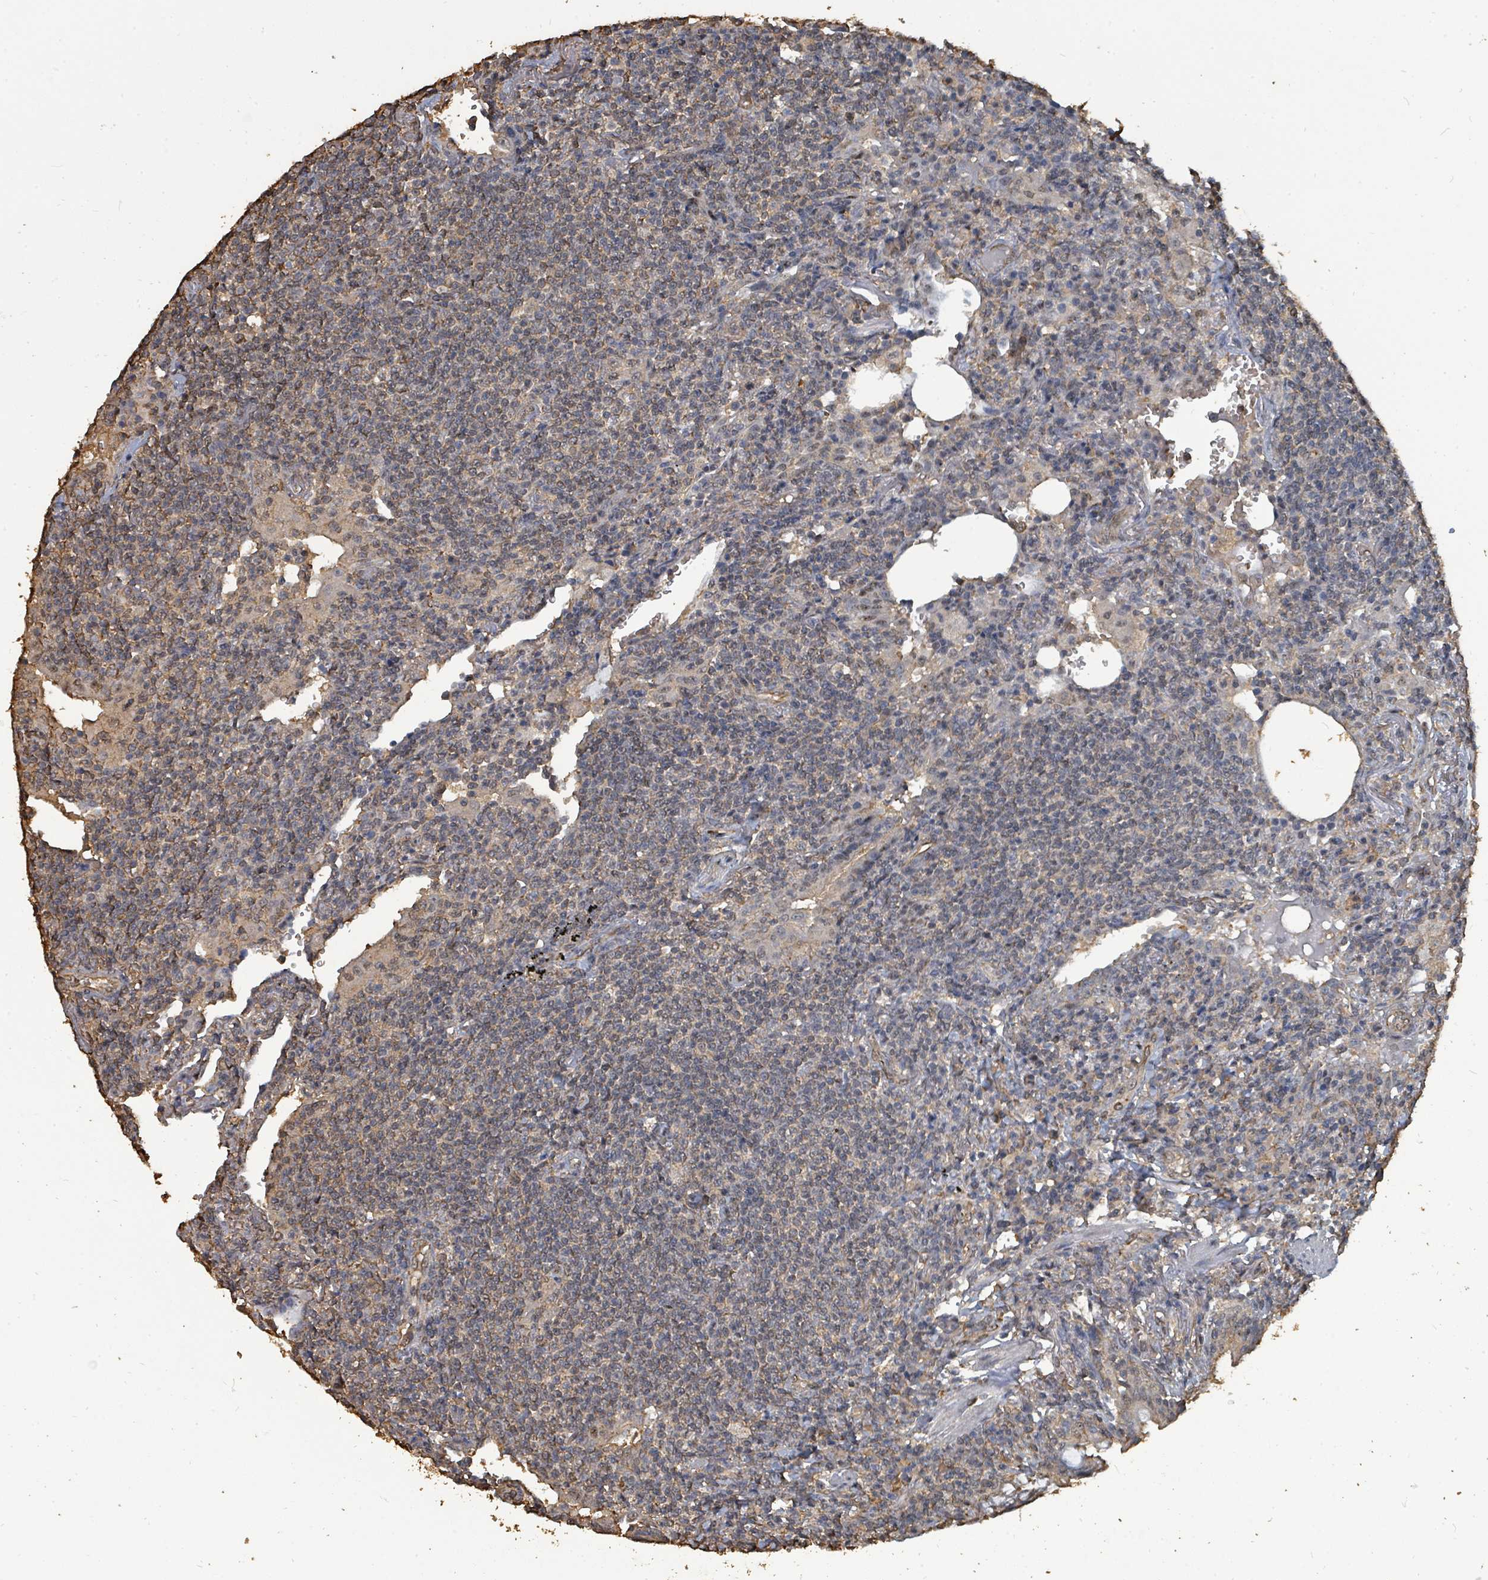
{"staining": {"intensity": "negative", "quantity": "none", "location": "none"}, "tissue": "lymphoma", "cell_type": "Tumor cells", "image_type": "cancer", "snomed": [{"axis": "morphology", "description": "Malignant lymphoma, non-Hodgkin's type, Low grade"}, {"axis": "topography", "description": "Lung"}], "caption": "Tumor cells are negative for brown protein staining in low-grade malignant lymphoma, non-Hodgkin's type.", "gene": "C6orf52", "patient": {"sex": "female", "age": 71}}